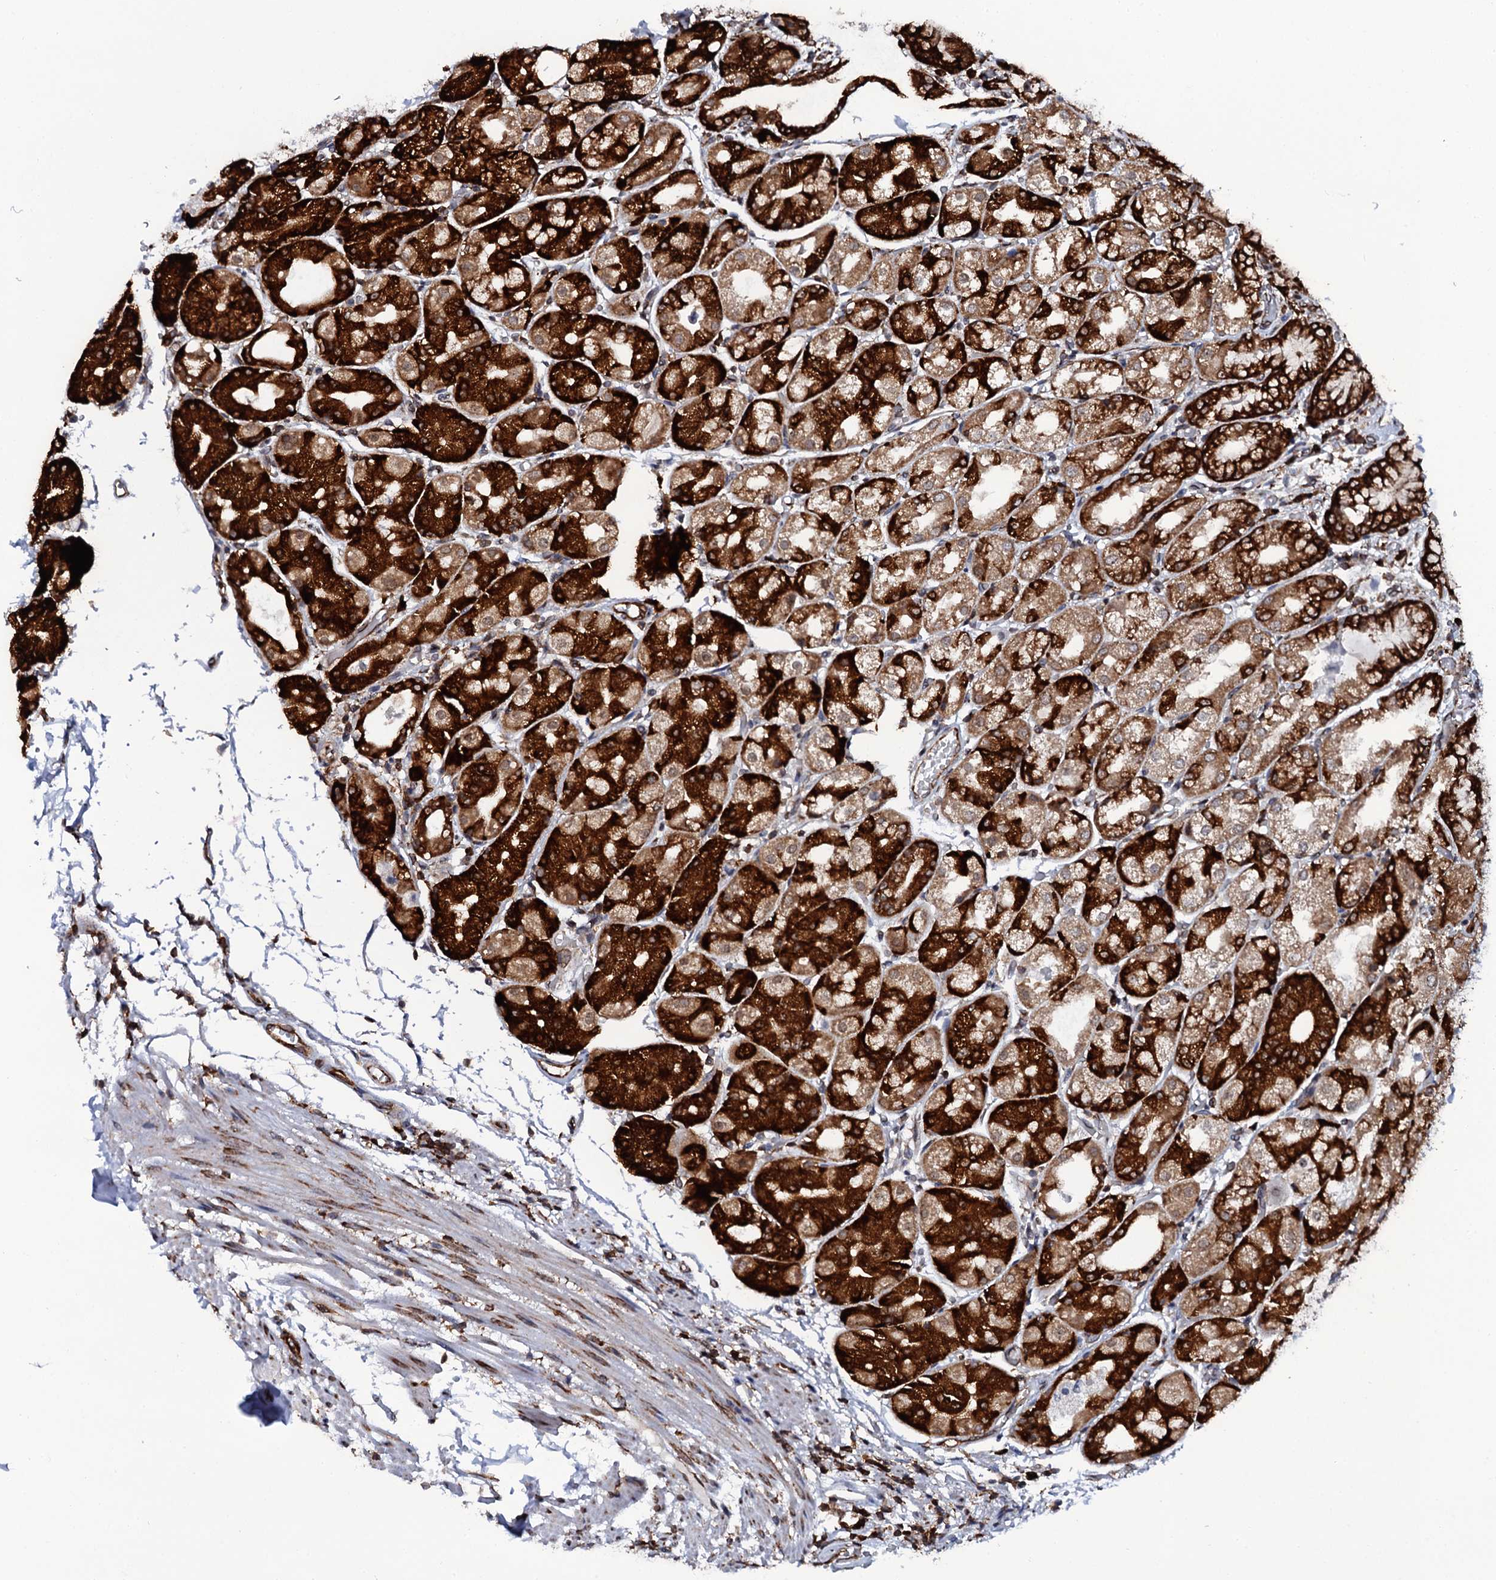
{"staining": {"intensity": "strong", "quantity": ">75%", "location": "cytoplasmic/membranous"}, "tissue": "stomach", "cell_type": "Glandular cells", "image_type": "normal", "snomed": [{"axis": "morphology", "description": "Normal tissue, NOS"}, {"axis": "topography", "description": "Stomach, upper"}], "caption": "Protein expression analysis of normal stomach reveals strong cytoplasmic/membranous staining in about >75% of glandular cells. Using DAB (brown) and hematoxylin (blue) stains, captured at high magnification using brightfield microscopy.", "gene": "SPTY2D1", "patient": {"sex": "male", "age": 72}}